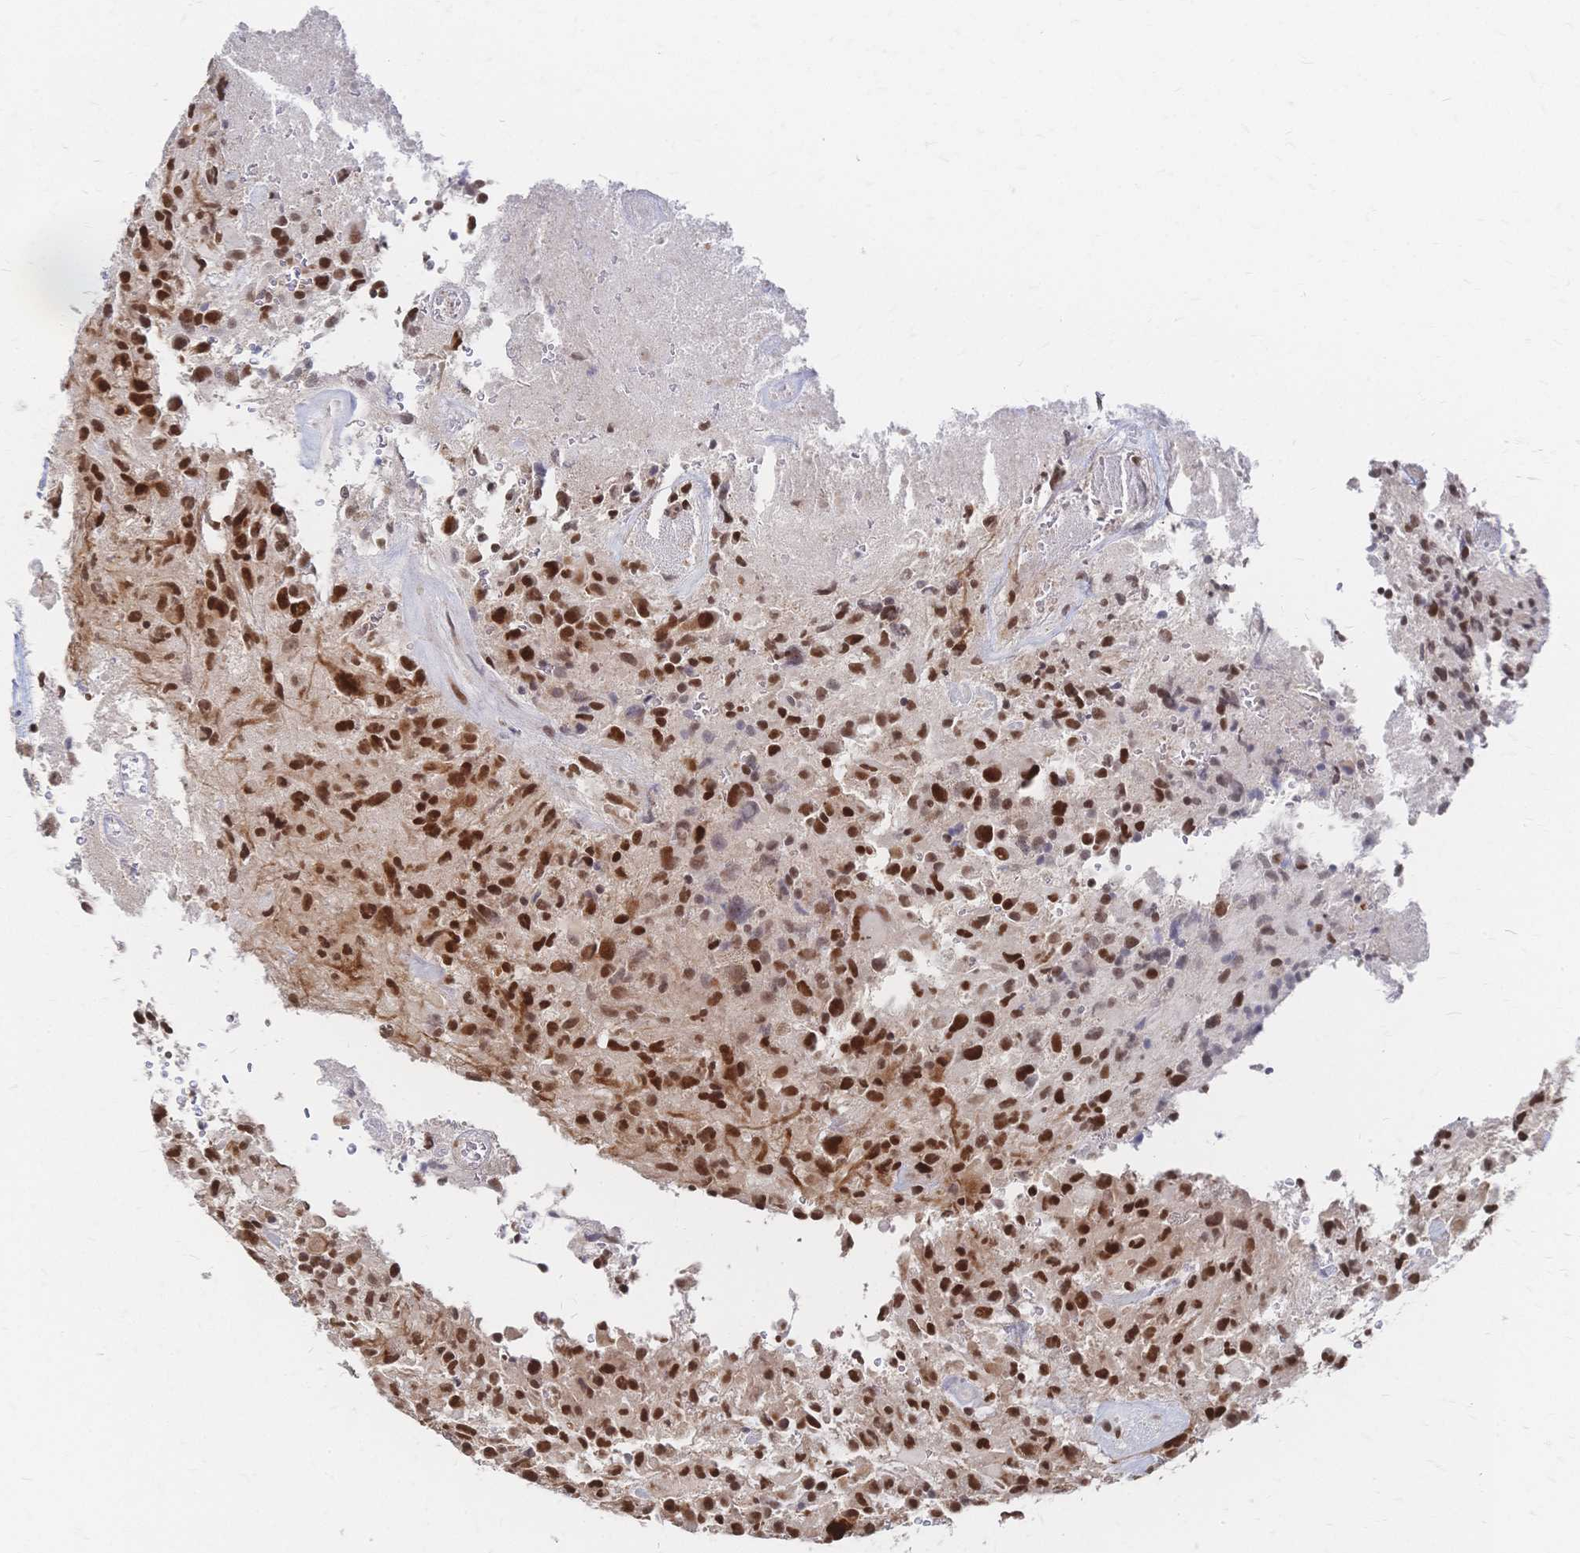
{"staining": {"intensity": "strong", "quantity": ">75%", "location": "nuclear"}, "tissue": "glioma", "cell_type": "Tumor cells", "image_type": "cancer", "snomed": [{"axis": "morphology", "description": "Glioma, malignant, High grade"}, {"axis": "topography", "description": "Brain"}], "caption": "The image demonstrates a brown stain indicating the presence of a protein in the nuclear of tumor cells in glioma. (DAB IHC, brown staining for protein, blue staining for nuclei).", "gene": "NELFA", "patient": {"sex": "male", "age": 71}}